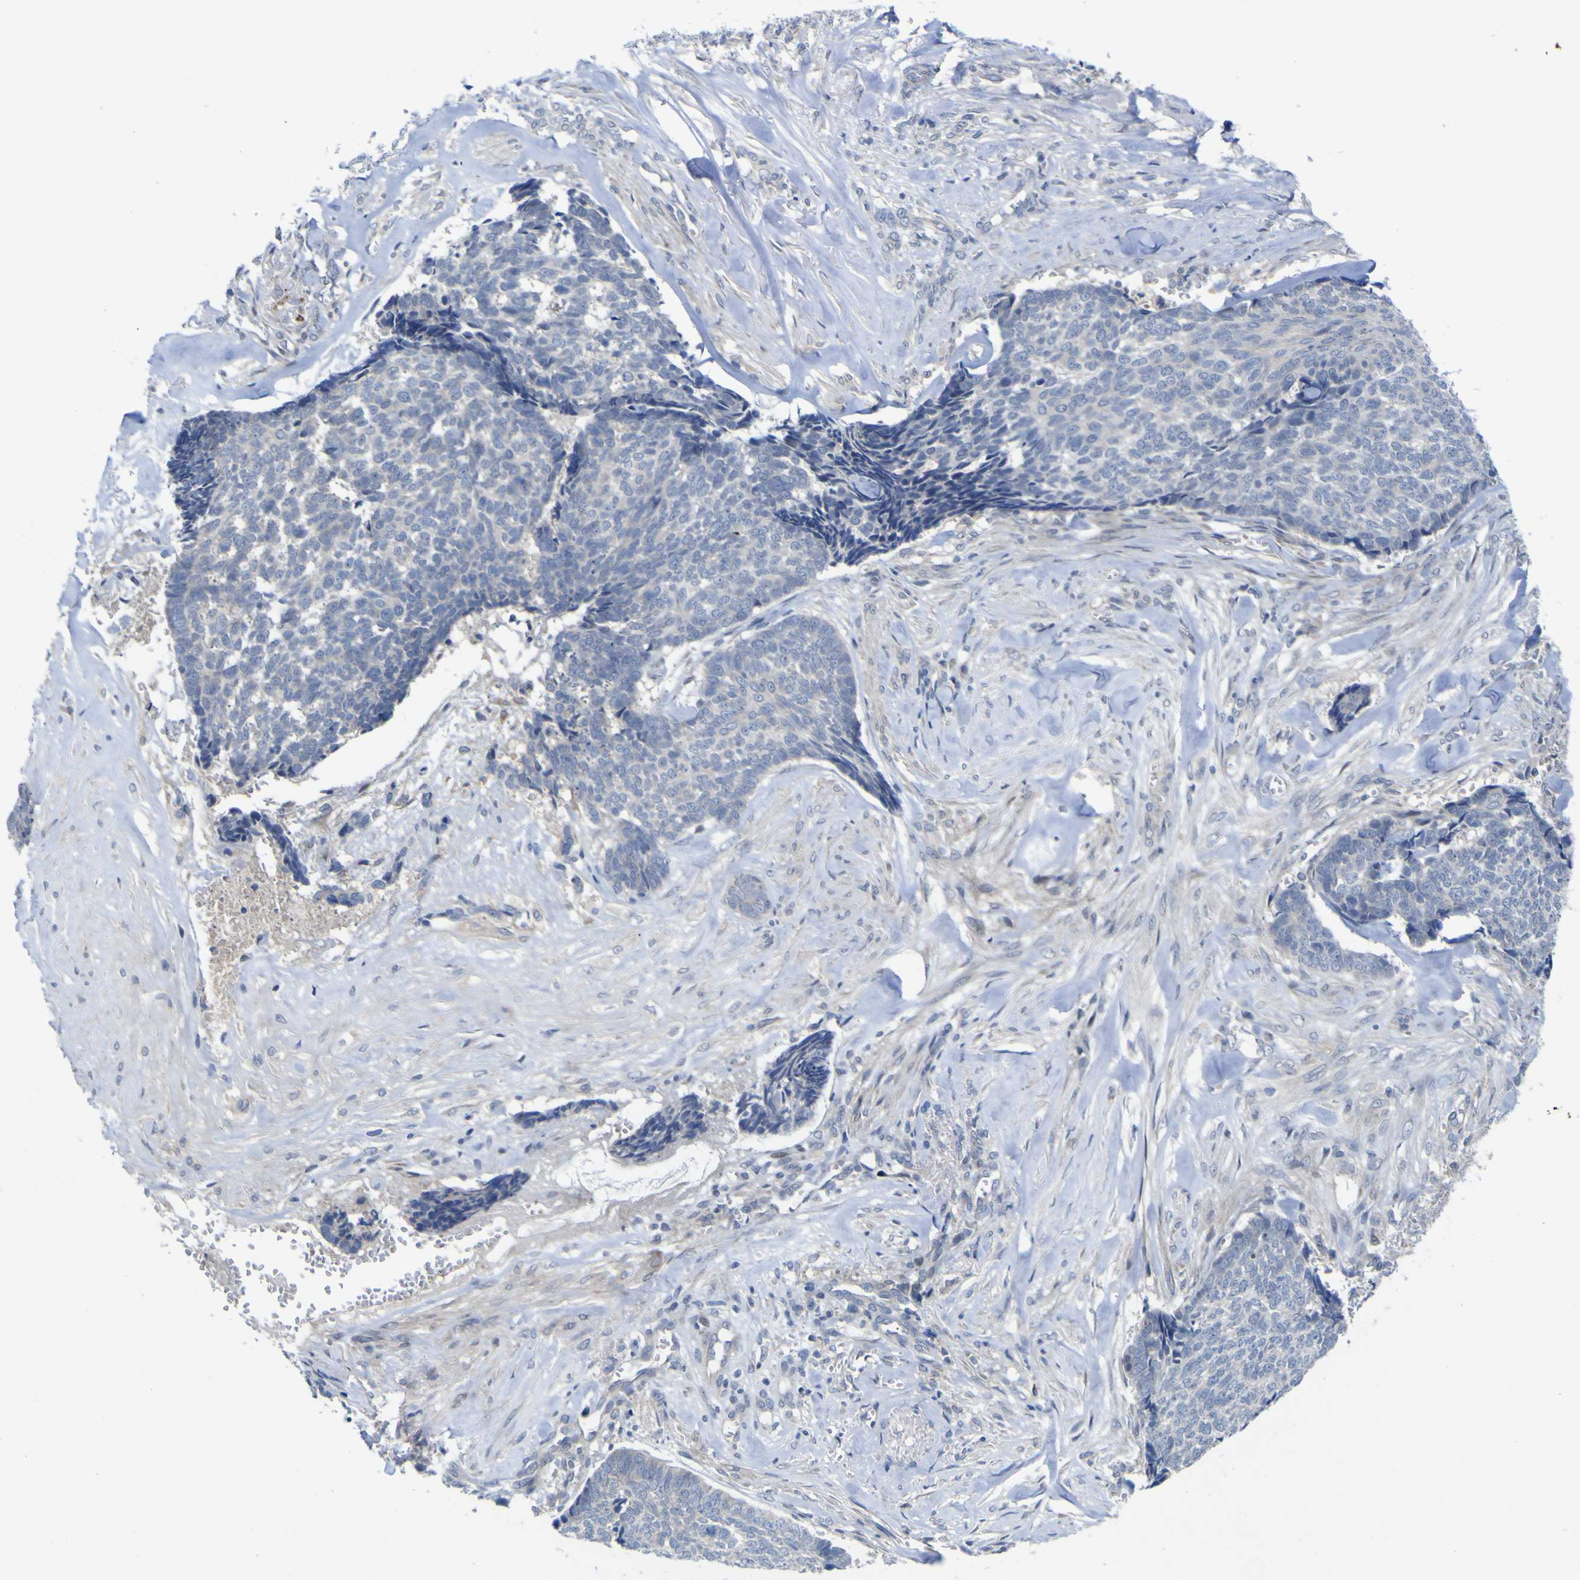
{"staining": {"intensity": "negative", "quantity": "none", "location": "none"}, "tissue": "skin cancer", "cell_type": "Tumor cells", "image_type": "cancer", "snomed": [{"axis": "morphology", "description": "Basal cell carcinoma"}, {"axis": "topography", "description": "Skin"}], "caption": "A histopathology image of human skin basal cell carcinoma is negative for staining in tumor cells. (DAB immunohistochemistry (IHC), high magnification).", "gene": "NAV1", "patient": {"sex": "male", "age": 84}}